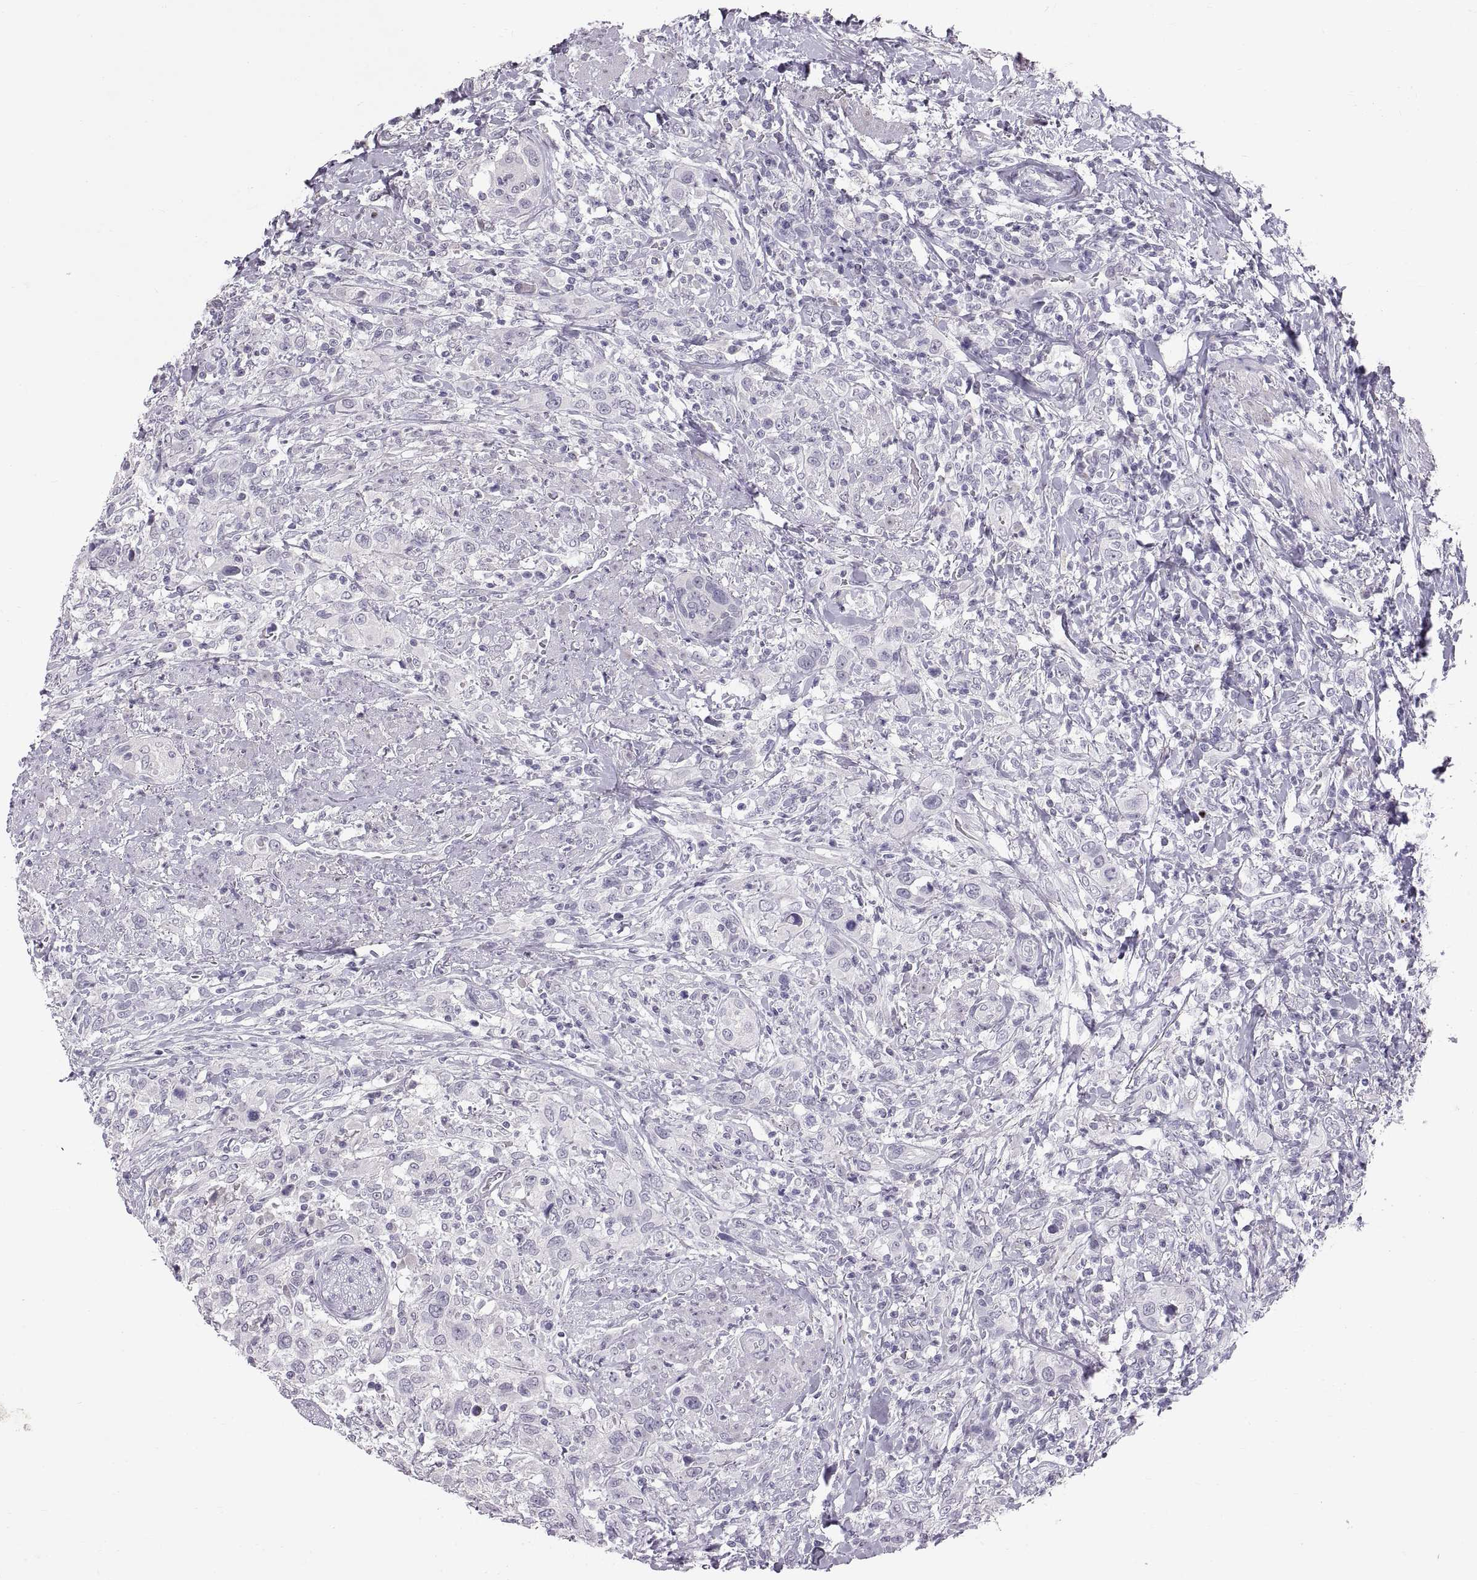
{"staining": {"intensity": "negative", "quantity": "none", "location": "none"}, "tissue": "urothelial cancer", "cell_type": "Tumor cells", "image_type": "cancer", "snomed": [{"axis": "morphology", "description": "Urothelial carcinoma, NOS"}, {"axis": "morphology", "description": "Urothelial carcinoma, High grade"}, {"axis": "topography", "description": "Urinary bladder"}], "caption": "Image shows no significant protein staining in tumor cells of urothelial cancer. (DAB (3,3'-diaminobenzidine) immunohistochemistry (IHC) visualized using brightfield microscopy, high magnification).", "gene": "SPACDR", "patient": {"sex": "female", "age": 64}}